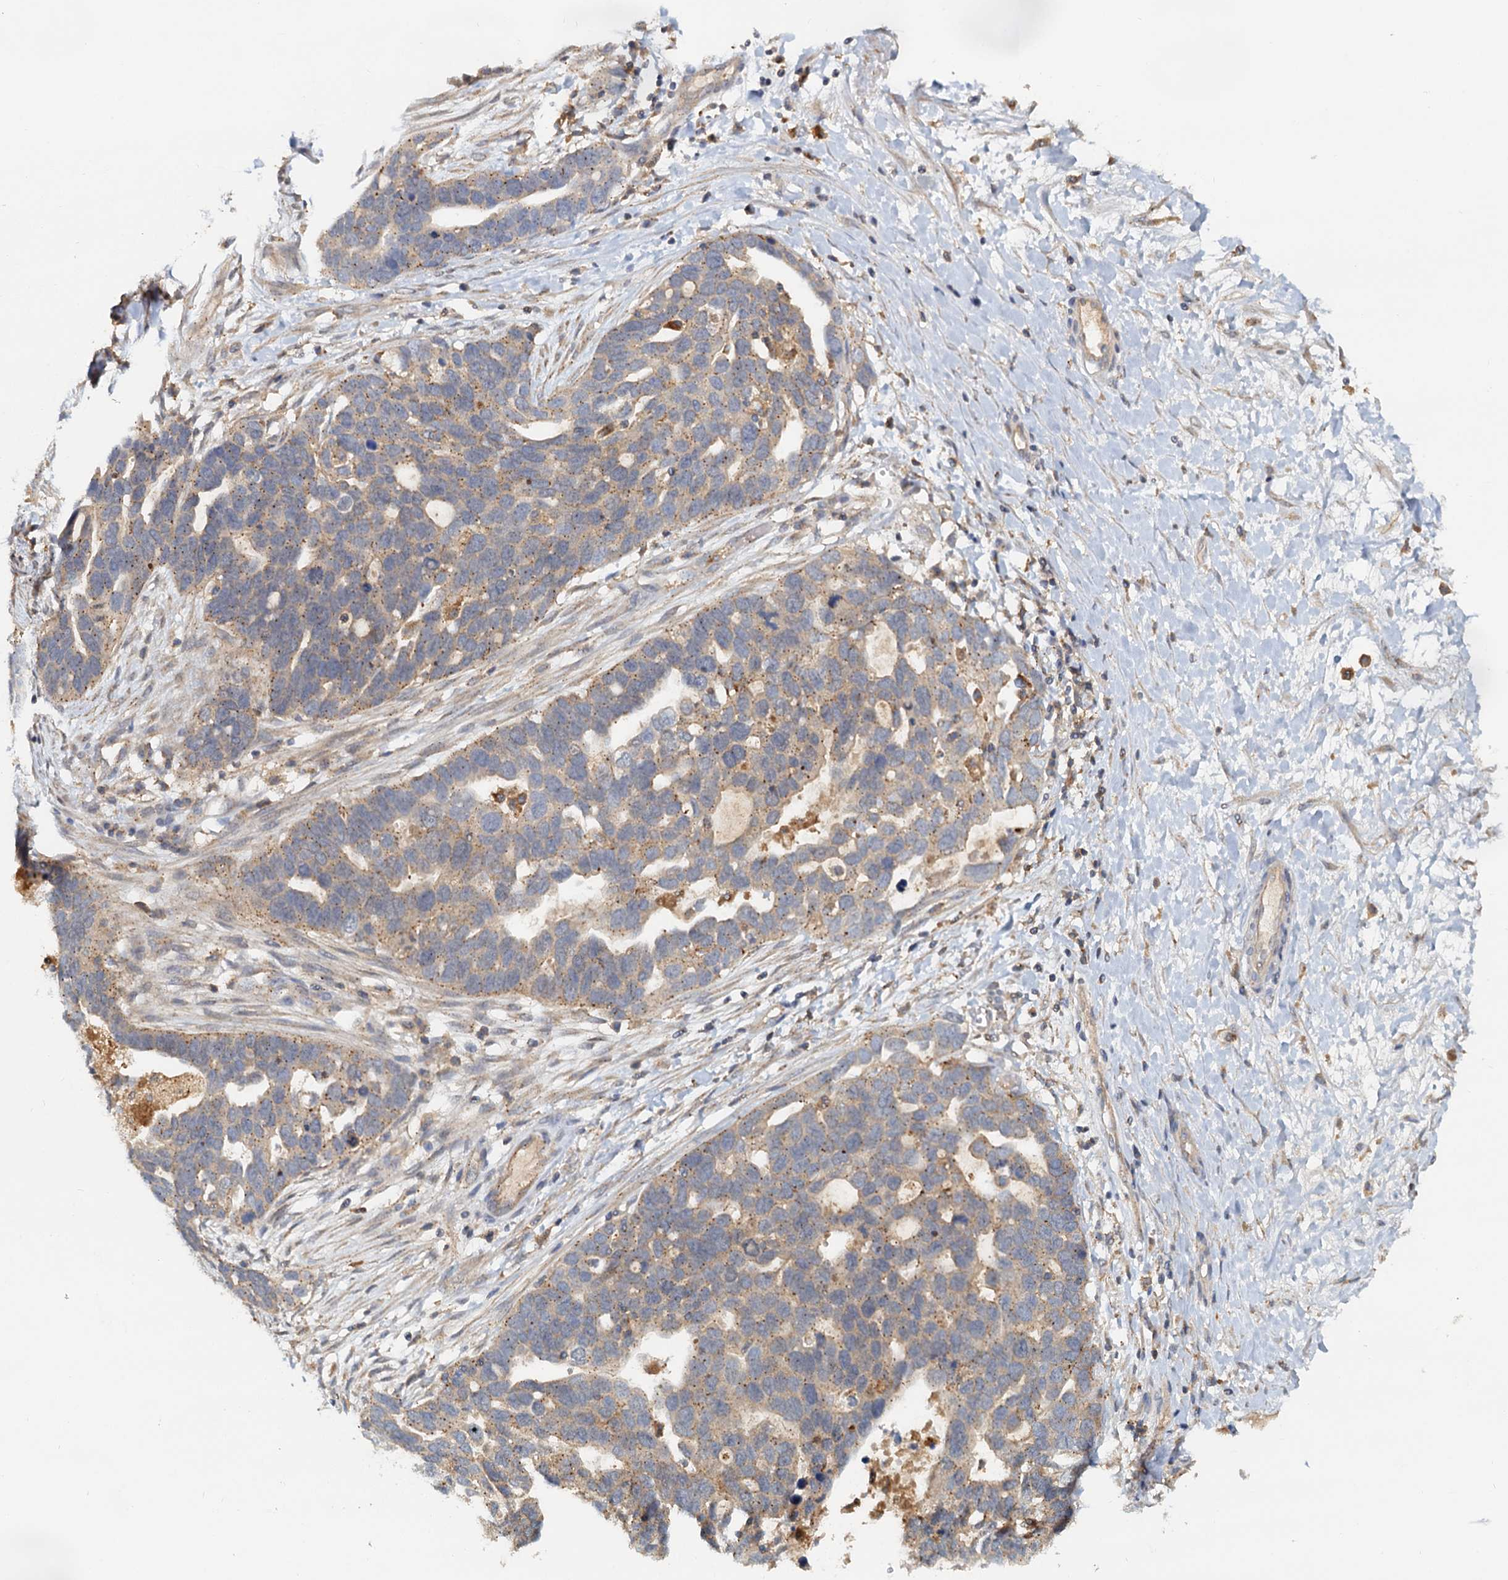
{"staining": {"intensity": "weak", "quantity": "25%-75%", "location": "cytoplasmic/membranous"}, "tissue": "ovarian cancer", "cell_type": "Tumor cells", "image_type": "cancer", "snomed": [{"axis": "morphology", "description": "Cystadenocarcinoma, serous, NOS"}, {"axis": "topography", "description": "Ovary"}], "caption": "DAB (3,3'-diaminobenzidine) immunohistochemical staining of human ovarian serous cystadenocarcinoma shows weak cytoplasmic/membranous protein staining in about 25%-75% of tumor cells.", "gene": "TOLLIP", "patient": {"sex": "female", "age": 54}}